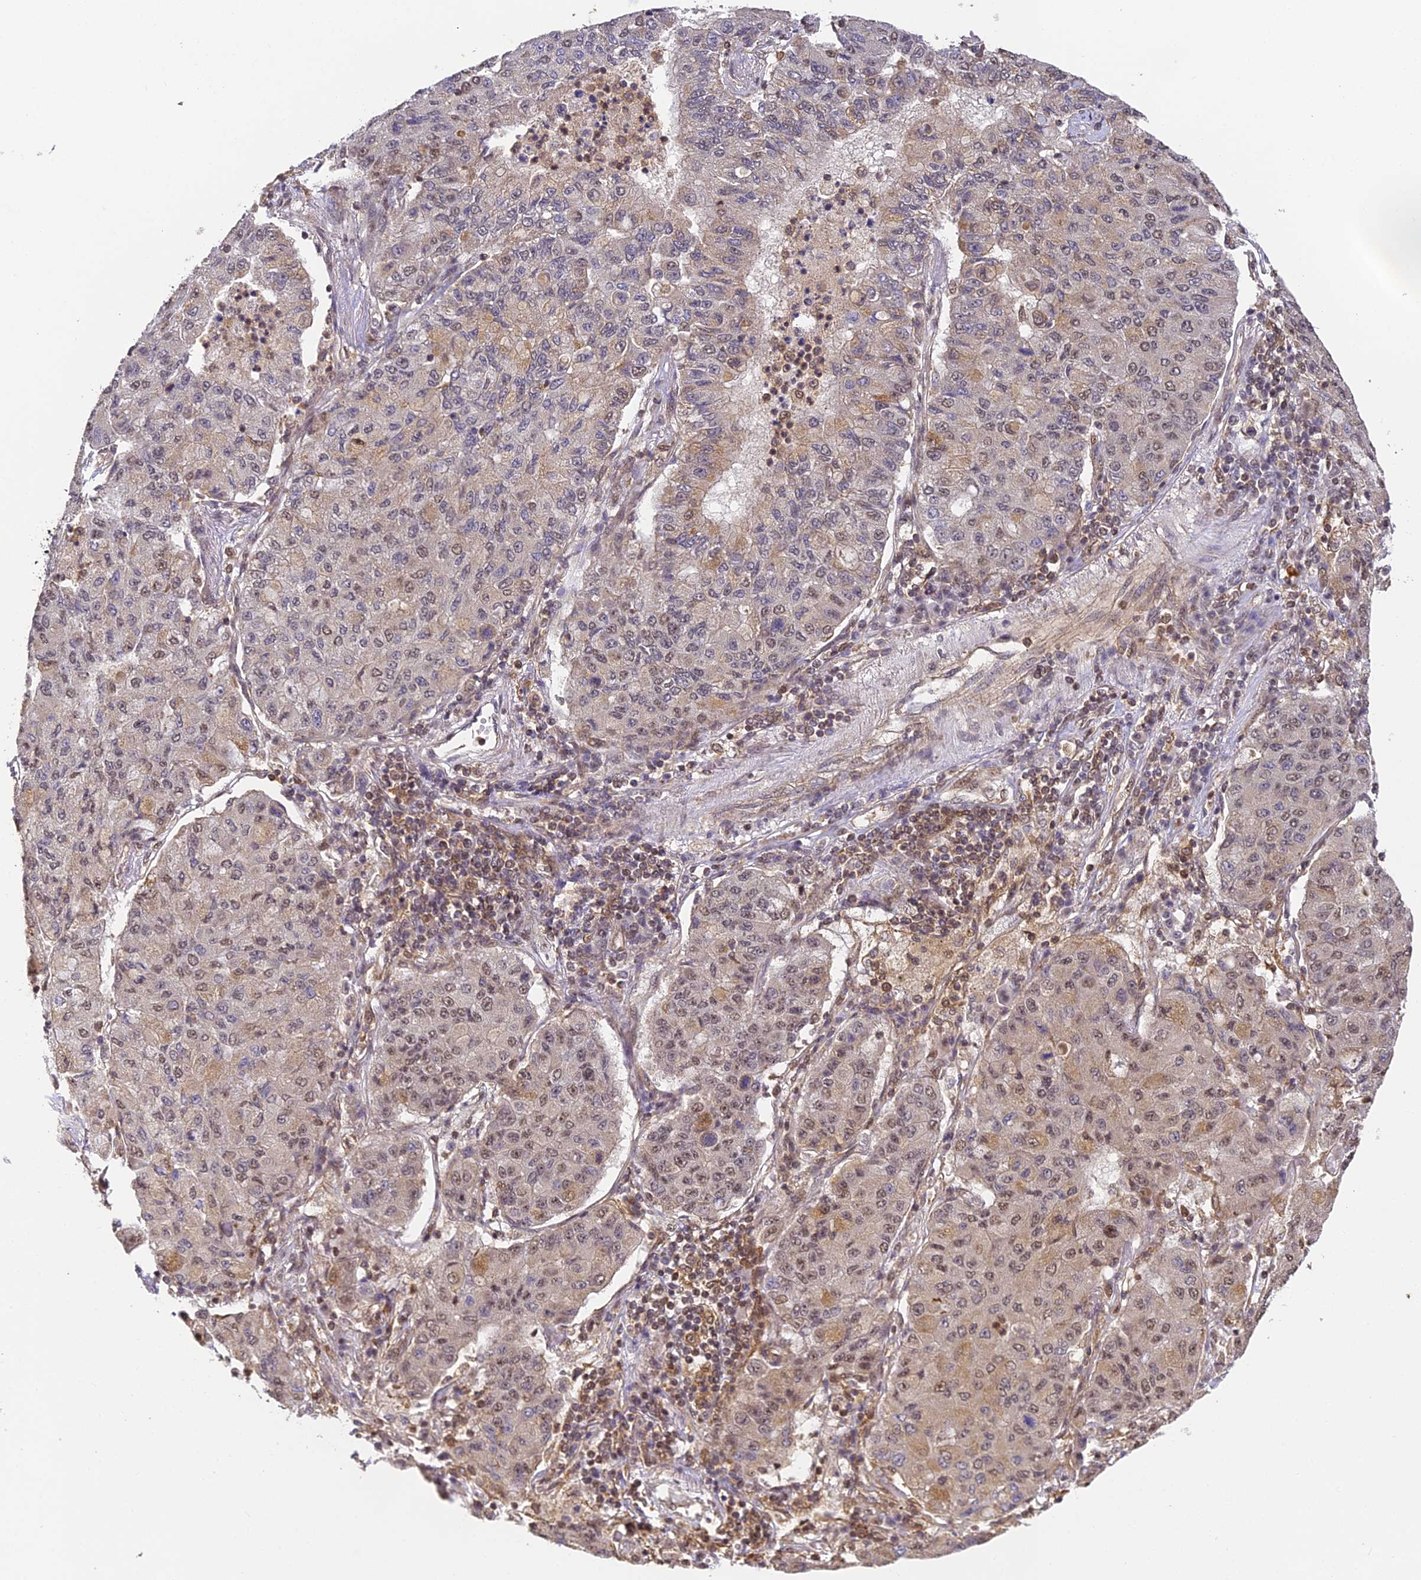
{"staining": {"intensity": "weak", "quantity": "<25%", "location": "cytoplasmic/membranous,nuclear"}, "tissue": "lung cancer", "cell_type": "Tumor cells", "image_type": "cancer", "snomed": [{"axis": "morphology", "description": "Squamous cell carcinoma, NOS"}, {"axis": "topography", "description": "Lung"}], "caption": "Lung cancer (squamous cell carcinoma) was stained to show a protein in brown. There is no significant staining in tumor cells.", "gene": "ZNF443", "patient": {"sex": "male", "age": 74}}